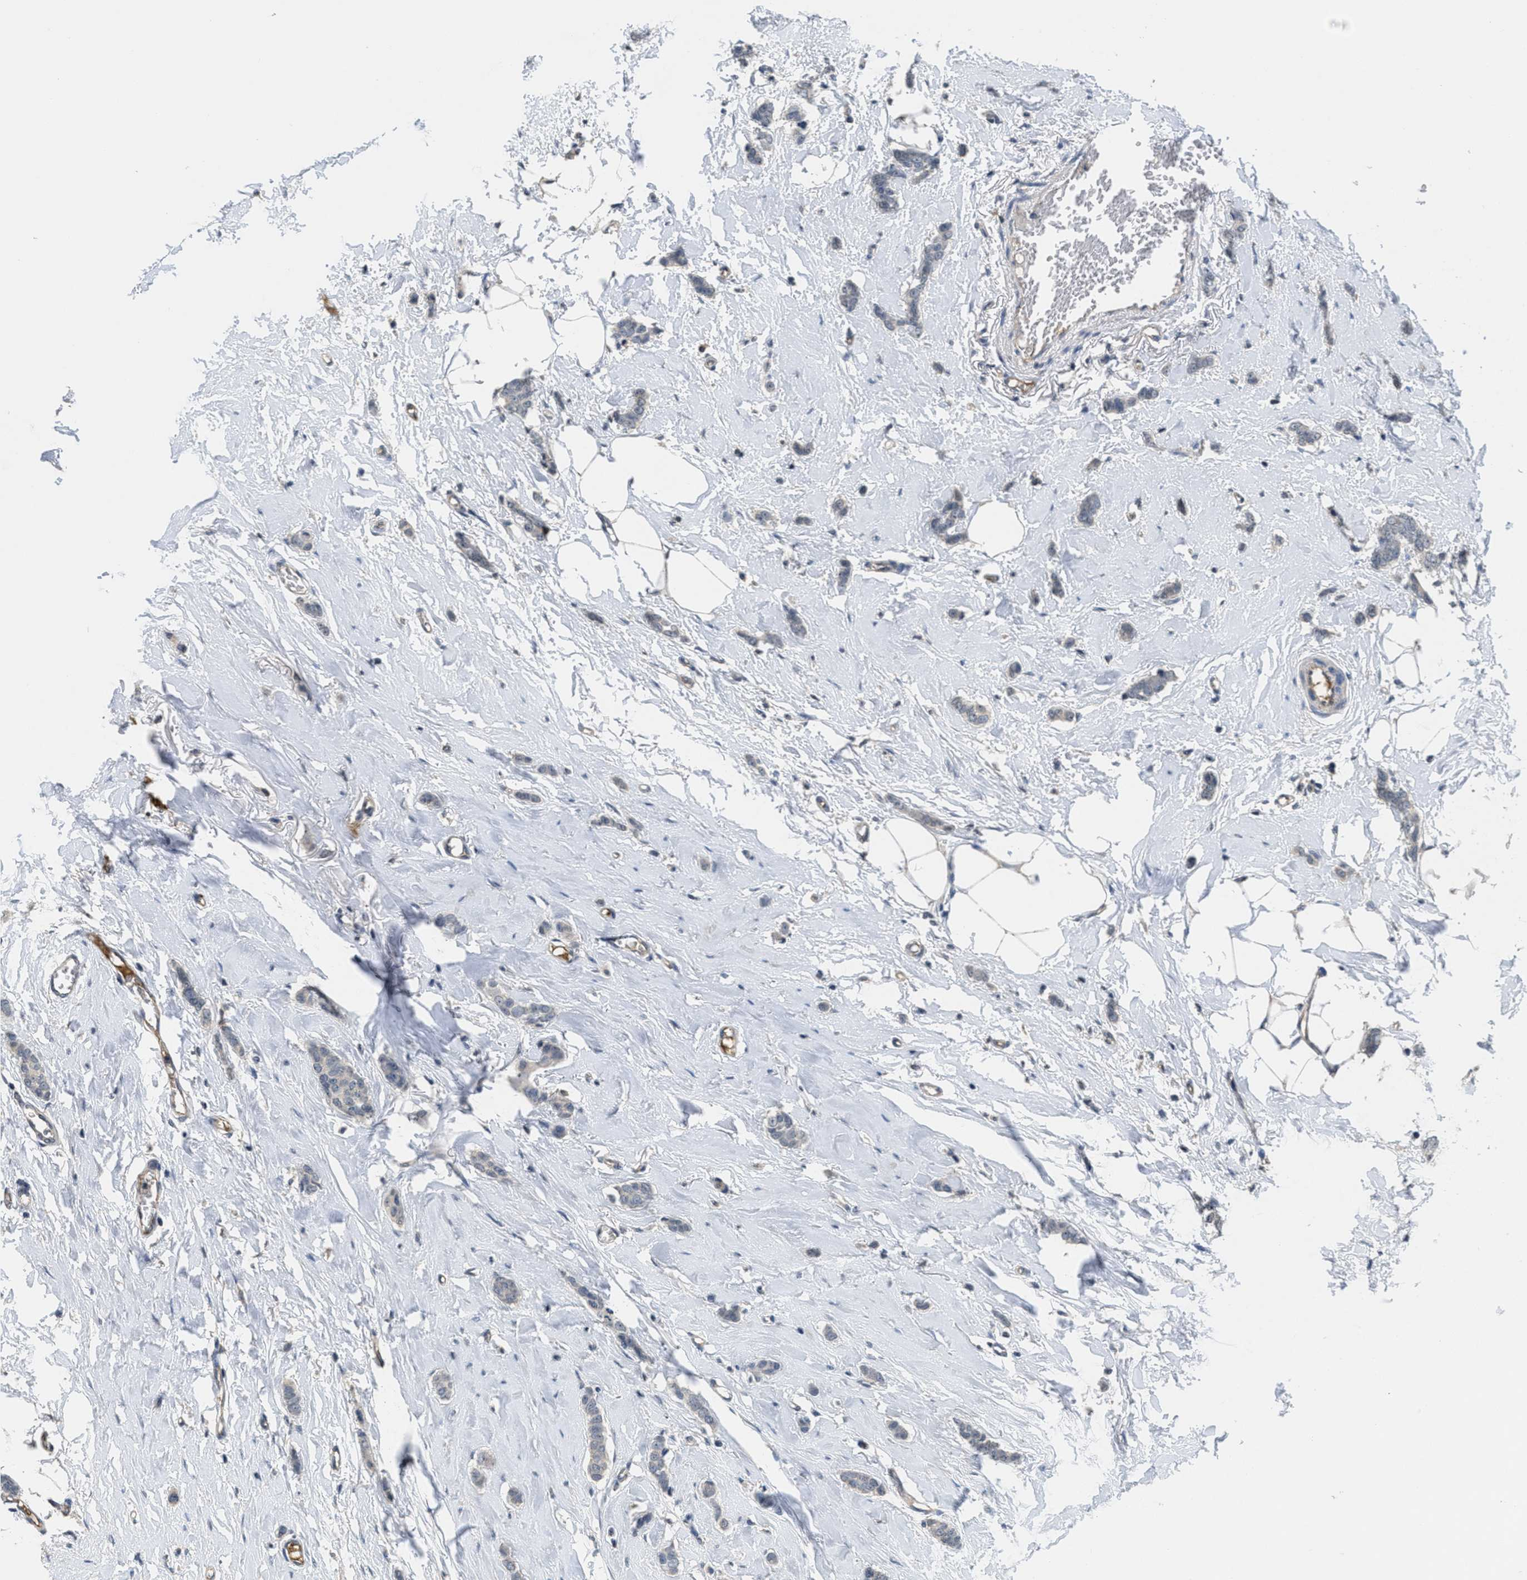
{"staining": {"intensity": "weak", "quantity": "<25%", "location": "cytoplasmic/membranous"}, "tissue": "breast cancer", "cell_type": "Tumor cells", "image_type": "cancer", "snomed": [{"axis": "morphology", "description": "Lobular carcinoma"}, {"axis": "topography", "description": "Skin"}, {"axis": "topography", "description": "Breast"}], "caption": "The IHC image has no significant positivity in tumor cells of breast cancer tissue.", "gene": "ANGPT1", "patient": {"sex": "female", "age": 46}}